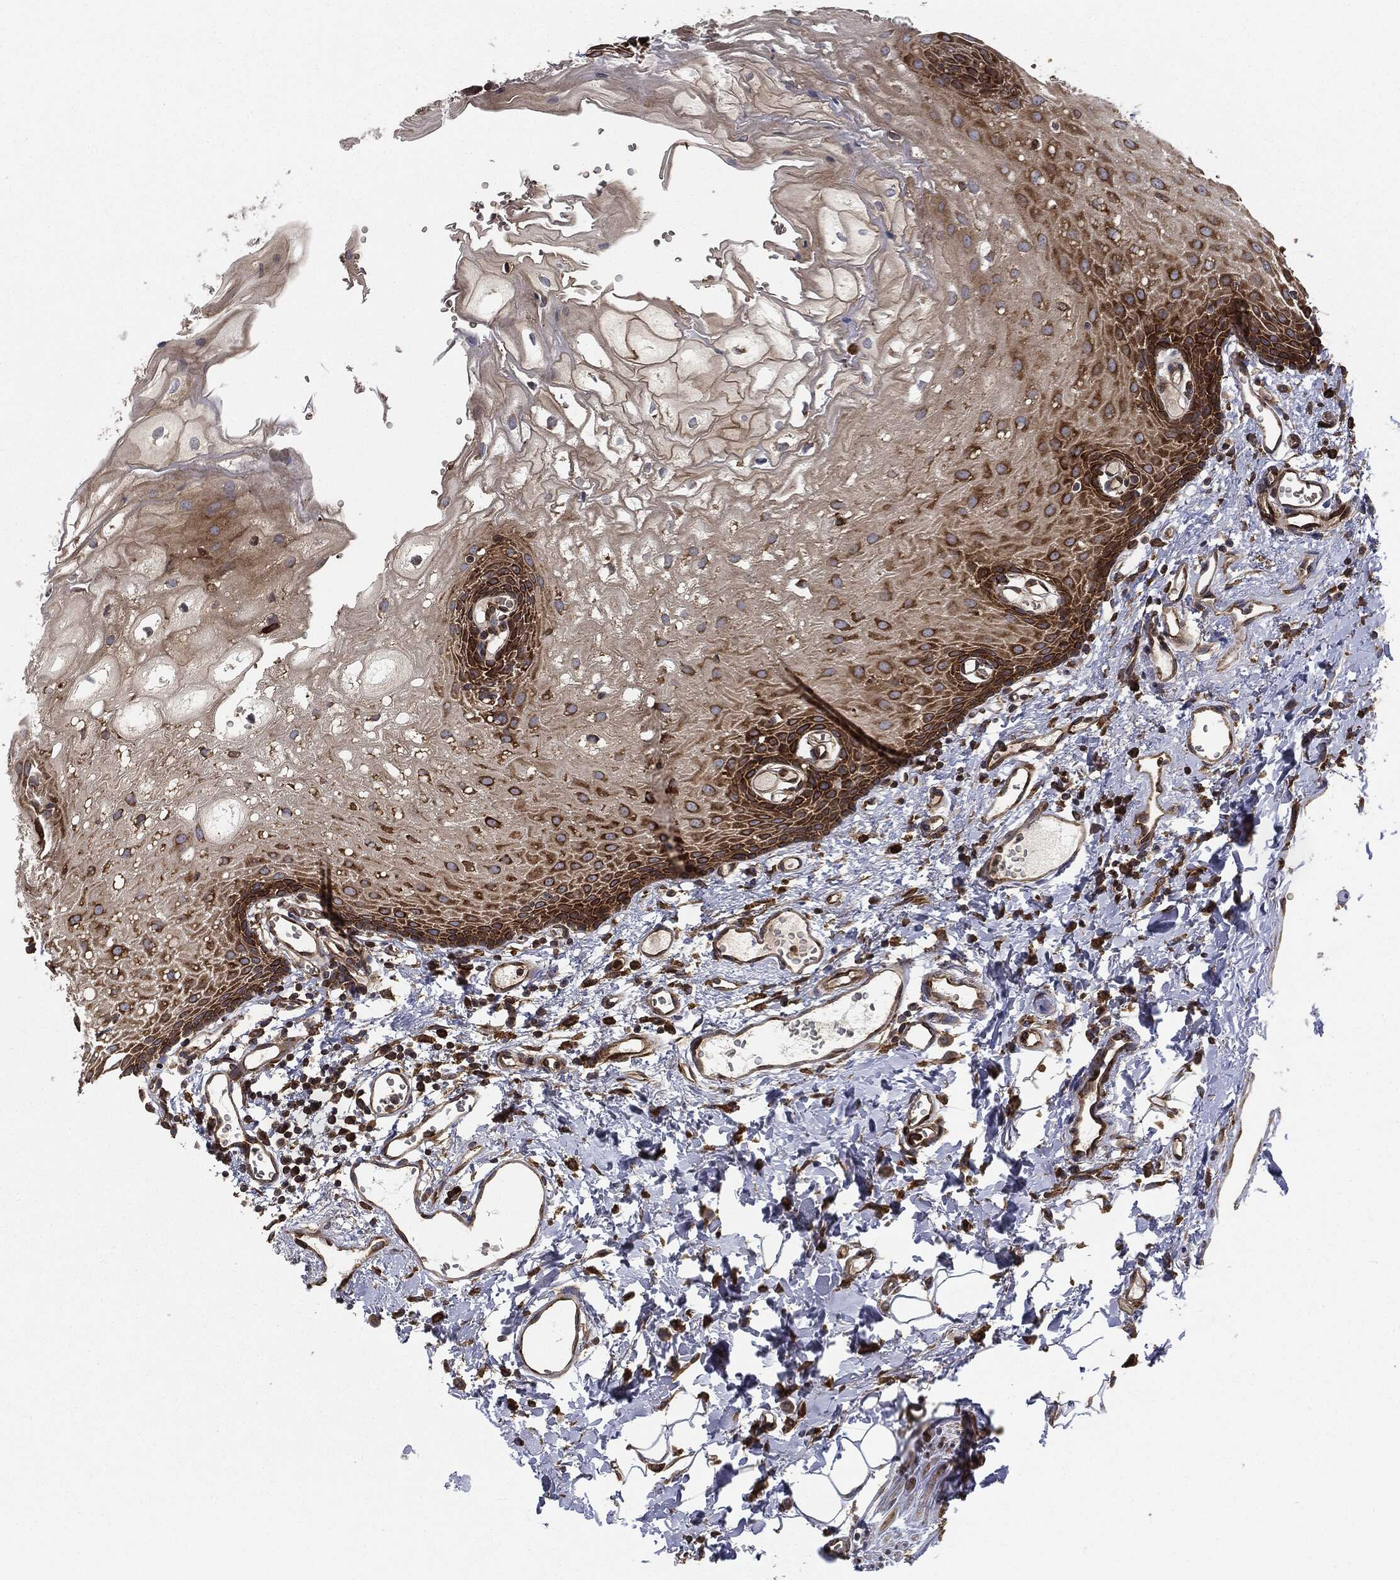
{"staining": {"intensity": "strong", "quantity": "<25%", "location": "cytoplasmic/membranous"}, "tissue": "oral mucosa", "cell_type": "Squamous epithelial cells", "image_type": "normal", "snomed": [{"axis": "morphology", "description": "Normal tissue, NOS"}, {"axis": "morphology", "description": "Squamous cell carcinoma, NOS"}, {"axis": "topography", "description": "Oral tissue"}, {"axis": "topography", "description": "Head-Neck"}], "caption": "The immunohistochemical stain highlights strong cytoplasmic/membranous staining in squamous epithelial cells of benign oral mucosa. The staining is performed using DAB brown chromogen to label protein expression. The nuclei are counter-stained blue using hematoxylin.", "gene": "EIF2AK2", "patient": {"sex": "female", "age": 70}}